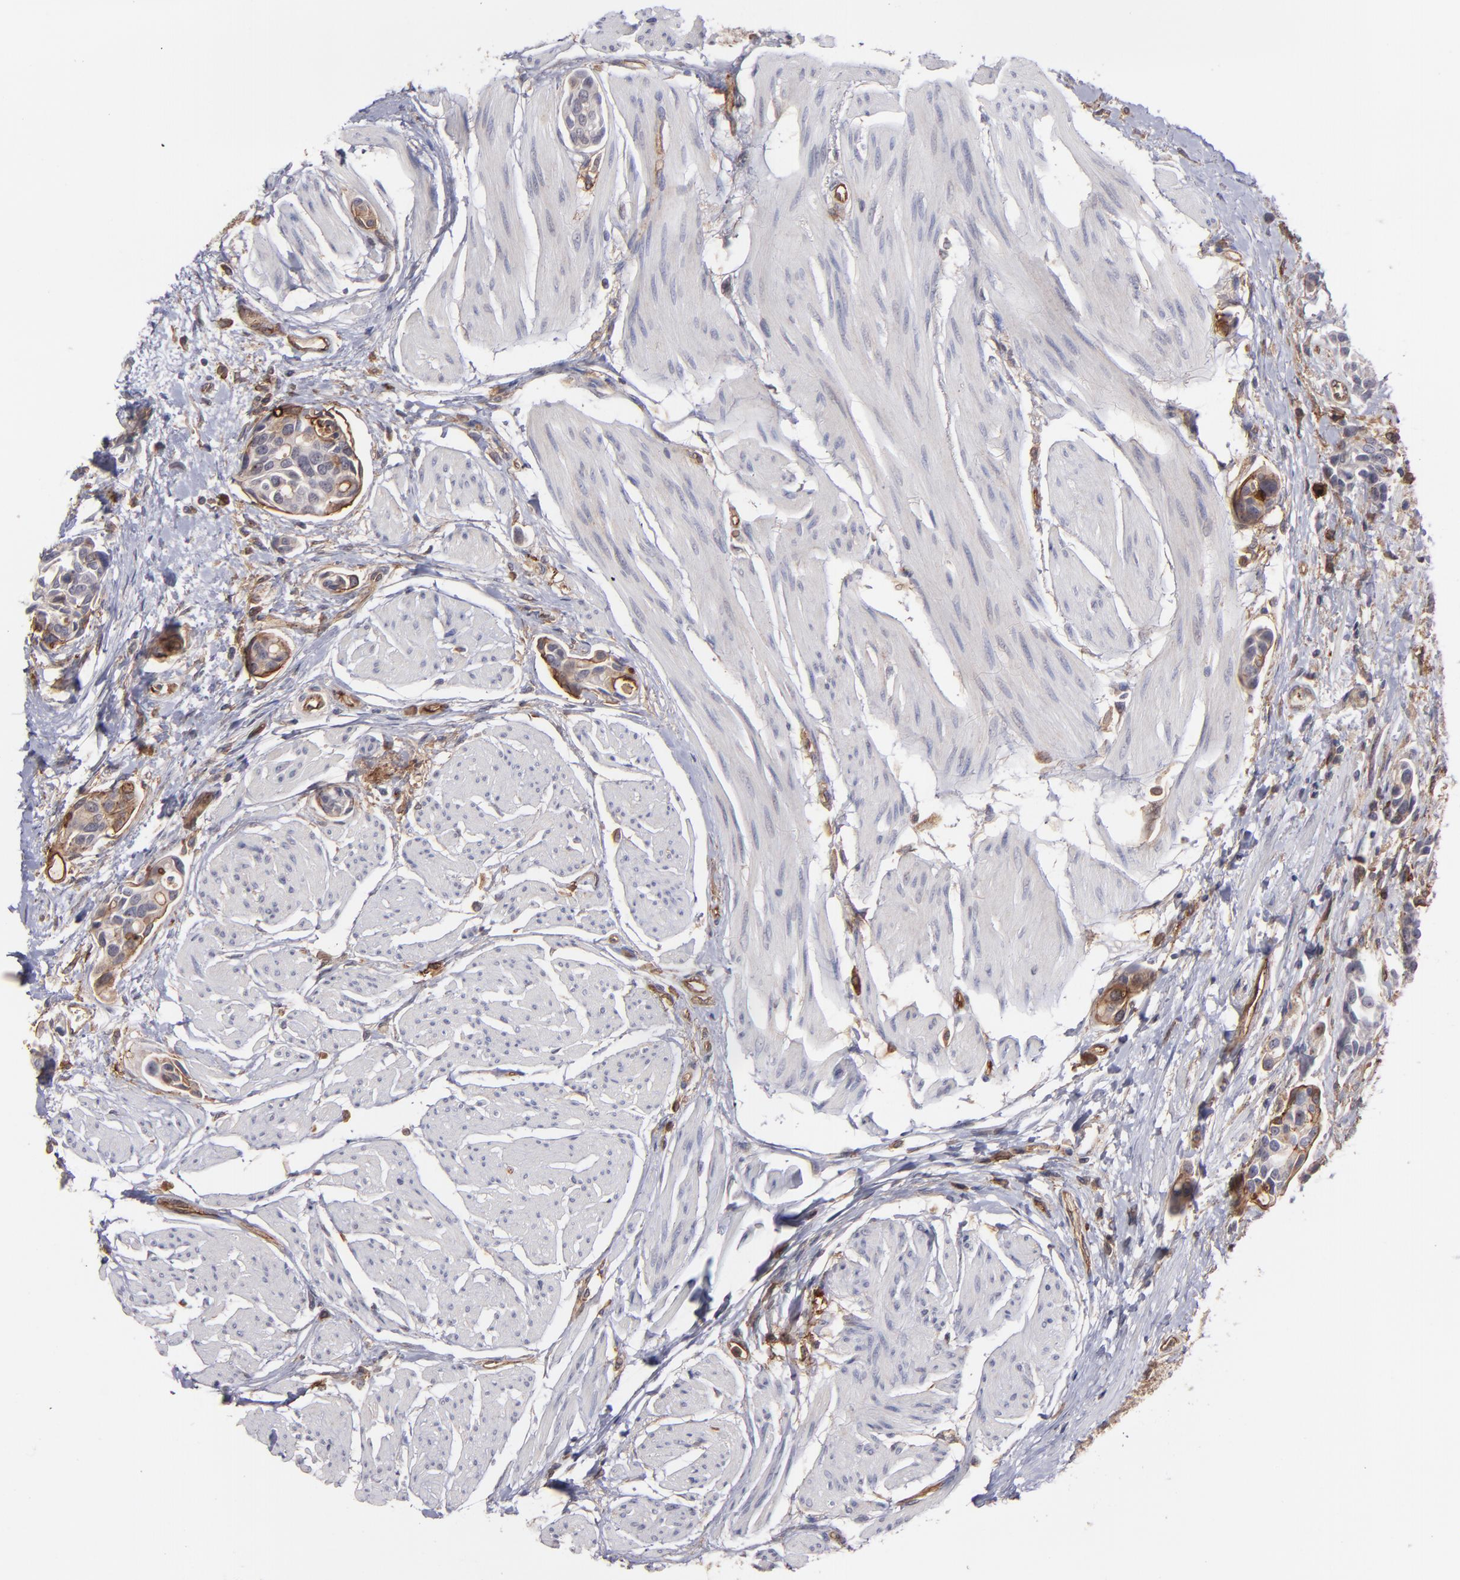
{"staining": {"intensity": "moderate", "quantity": "25%-75%", "location": "cytoplasmic/membranous"}, "tissue": "urothelial cancer", "cell_type": "Tumor cells", "image_type": "cancer", "snomed": [{"axis": "morphology", "description": "Urothelial carcinoma, High grade"}, {"axis": "topography", "description": "Urinary bladder"}], "caption": "Immunohistochemistry (DAB) staining of human urothelial cancer displays moderate cytoplasmic/membranous protein expression in about 25%-75% of tumor cells. (brown staining indicates protein expression, while blue staining denotes nuclei).", "gene": "ICAM1", "patient": {"sex": "male", "age": 78}}